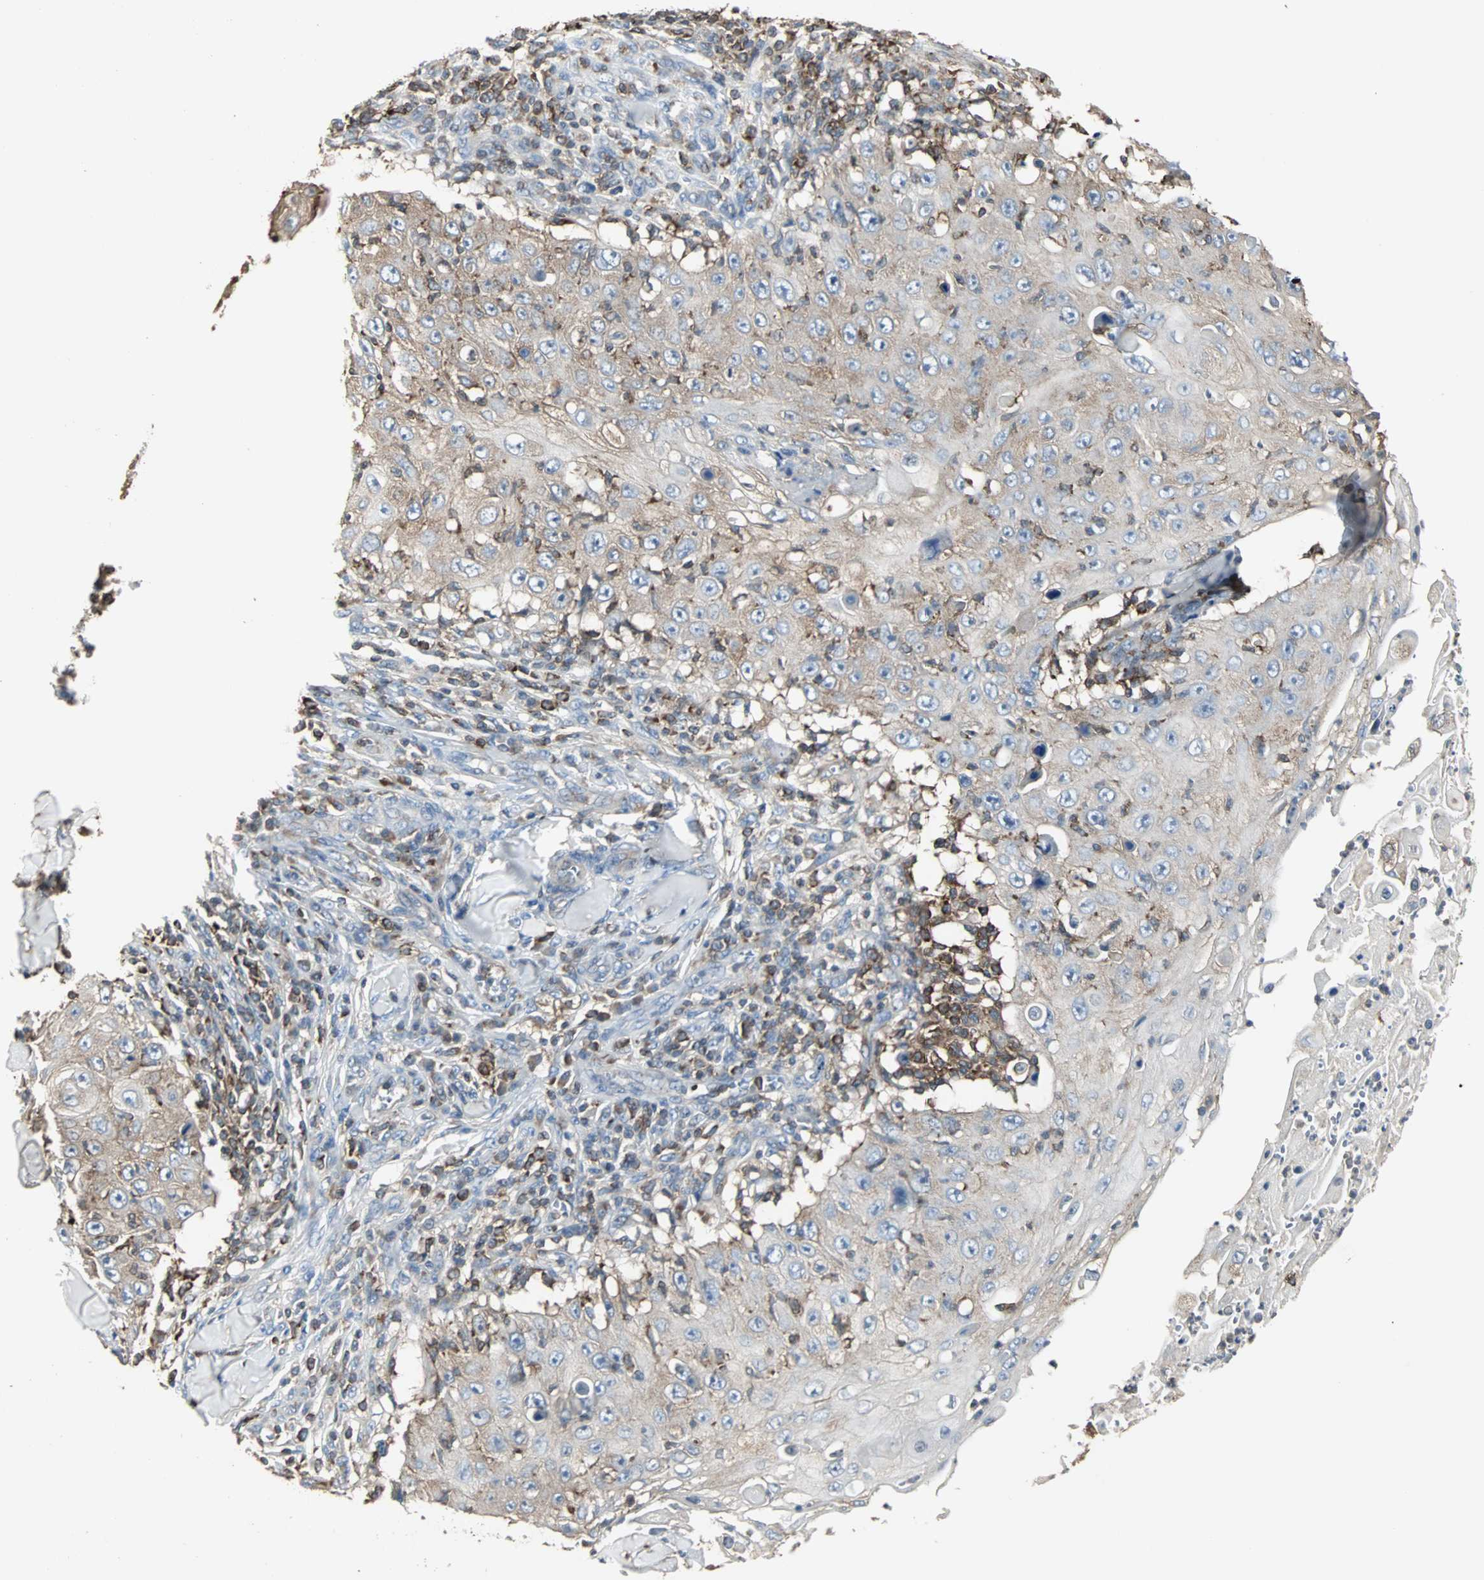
{"staining": {"intensity": "moderate", "quantity": "25%-75%", "location": "cytoplasmic/membranous"}, "tissue": "skin cancer", "cell_type": "Tumor cells", "image_type": "cancer", "snomed": [{"axis": "morphology", "description": "Squamous cell carcinoma, NOS"}, {"axis": "topography", "description": "Skin"}], "caption": "Immunohistochemistry micrograph of skin squamous cell carcinoma stained for a protein (brown), which exhibits medium levels of moderate cytoplasmic/membranous positivity in approximately 25%-75% of tumor cells.", "gene": "LRRFIP1", "patient": {"sex": "male", "age": 86}}